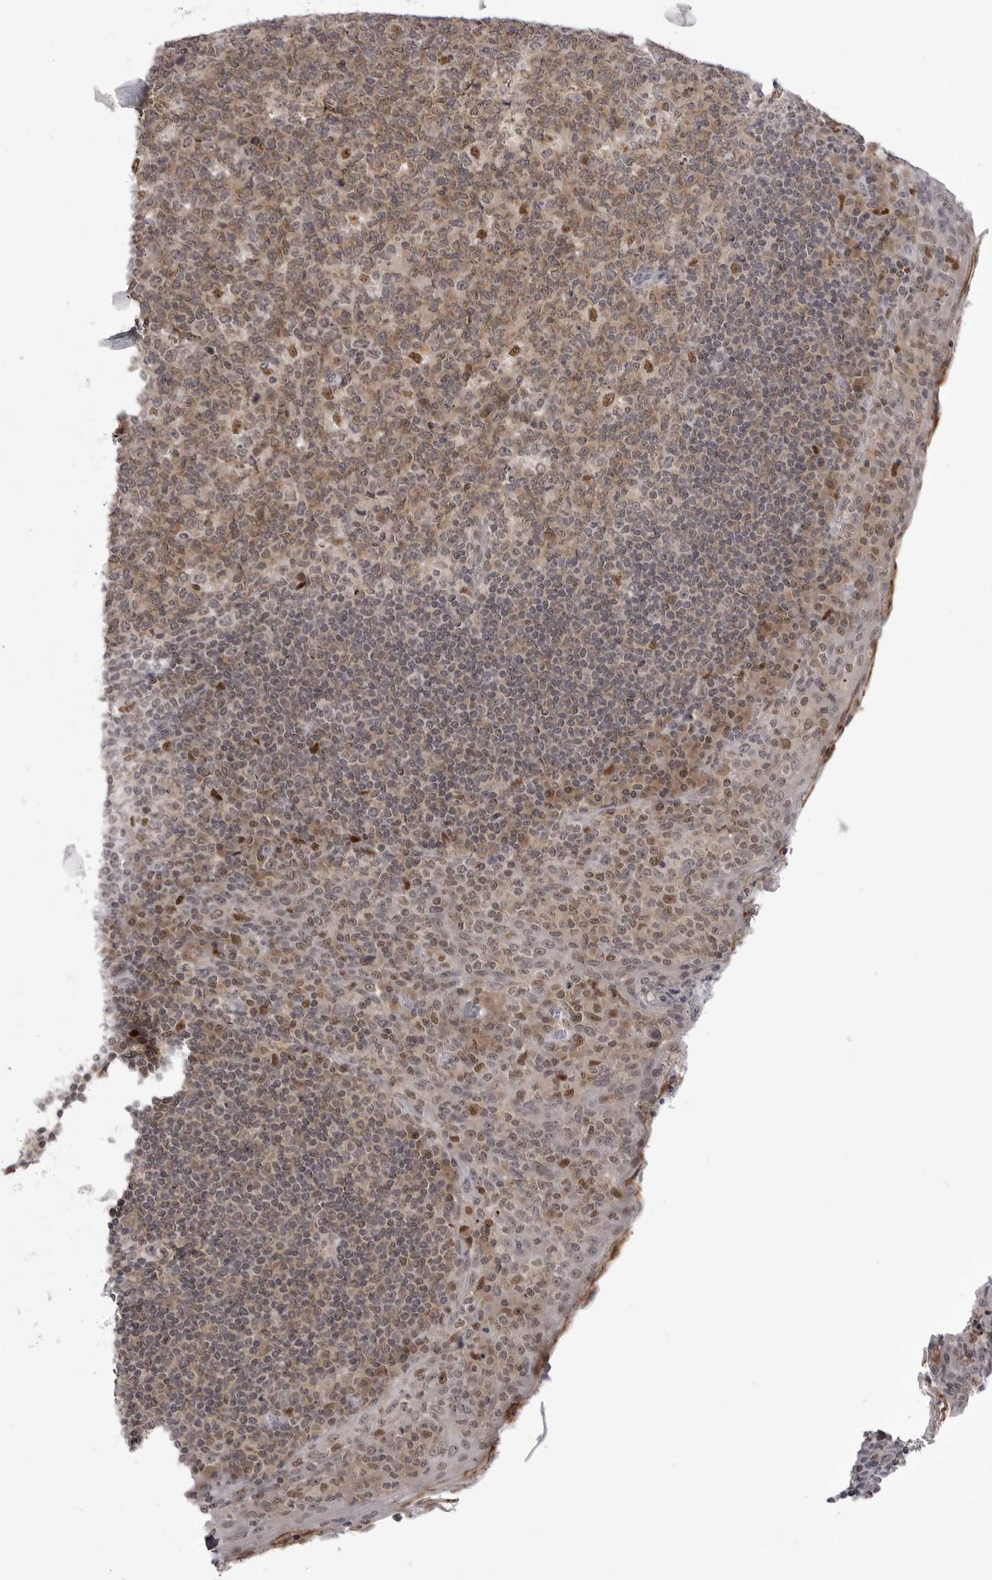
{"staining": {"intensity": "moderate", "quantity": ">75%", "location": "cytoplasmic/membranous,nuclear"}, "tissue": "tonsil", "cell_type": "Germinal center cells", "image_type": "normal", "snomed": [{"axis": "morphology", "description": "Normal tissue, NOS"}, {"axis": "topography", "description": "Tonsil"}], "caption": "Tonsil was stained to show a protein in brown. There is medium levels of moderate cytoplasmic/membranous,nuclear positivity in about >75% of germinal center cells. (Stains: DAB in brown, nuclei in blue, Microscopy: brightfield microscopy at high magnification).", "gene": "PTK2B", "patient": {"sex": "male", "age": 17}}